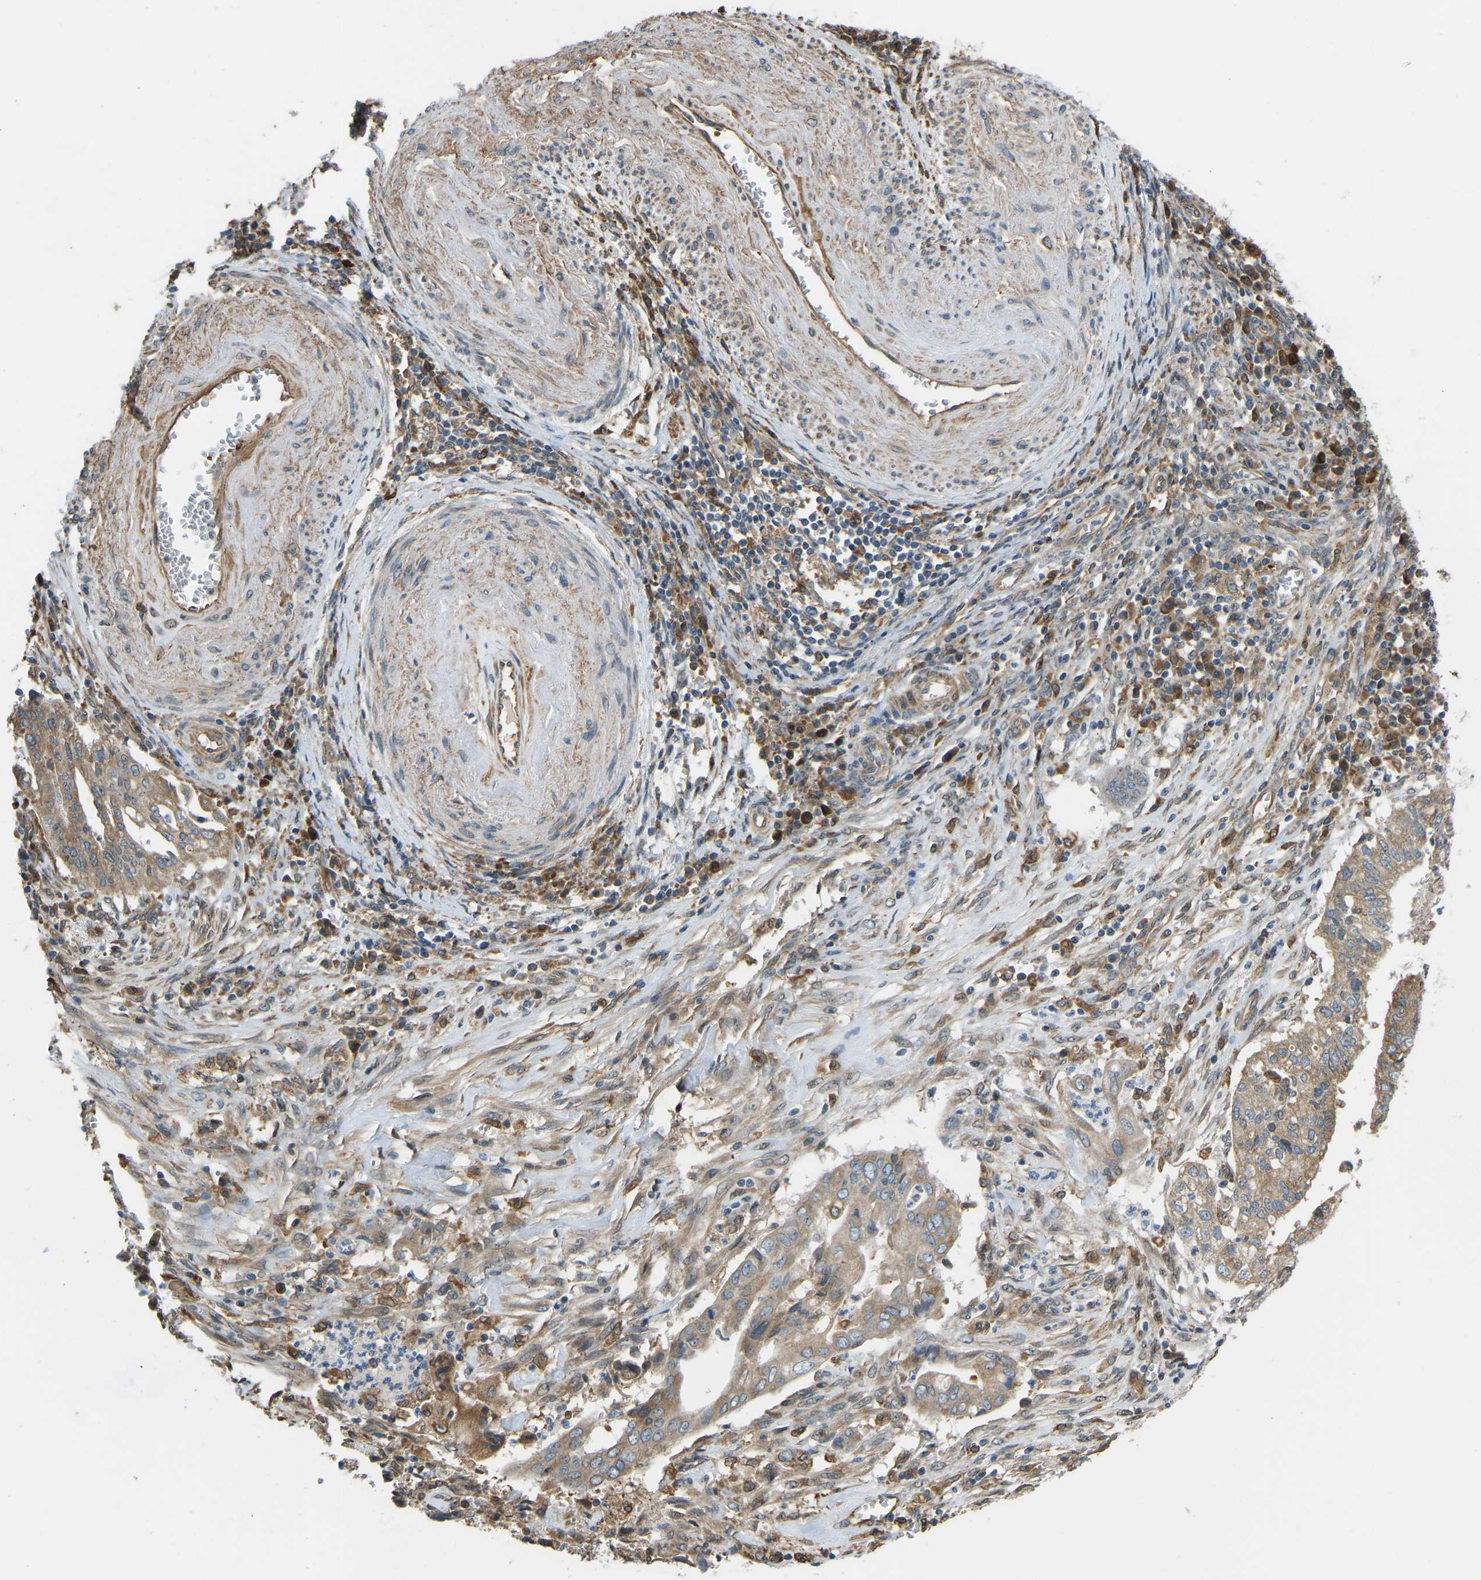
{"staining": {"intensity": "moderate", "quantity": ">75%", "location": "cytoplasmic/membranous"}, "tissue": "cervical cancer", "cell_type": "Tumor cells", "image_type": "cancer", "snomed": [{"axis": "morphology", "description": "Adenocarcinoma, NOS"}, {"axis": "topography", "description": "Cervix"}], "caption": "Human adenocarcinoma (cervical) stained with a brown dye shows moderate cytoplasmic/membranous positive expression in approximately >75% of tumor cells.", "gene": "OS9", "patient": {"sex": "female", "age": 44}}